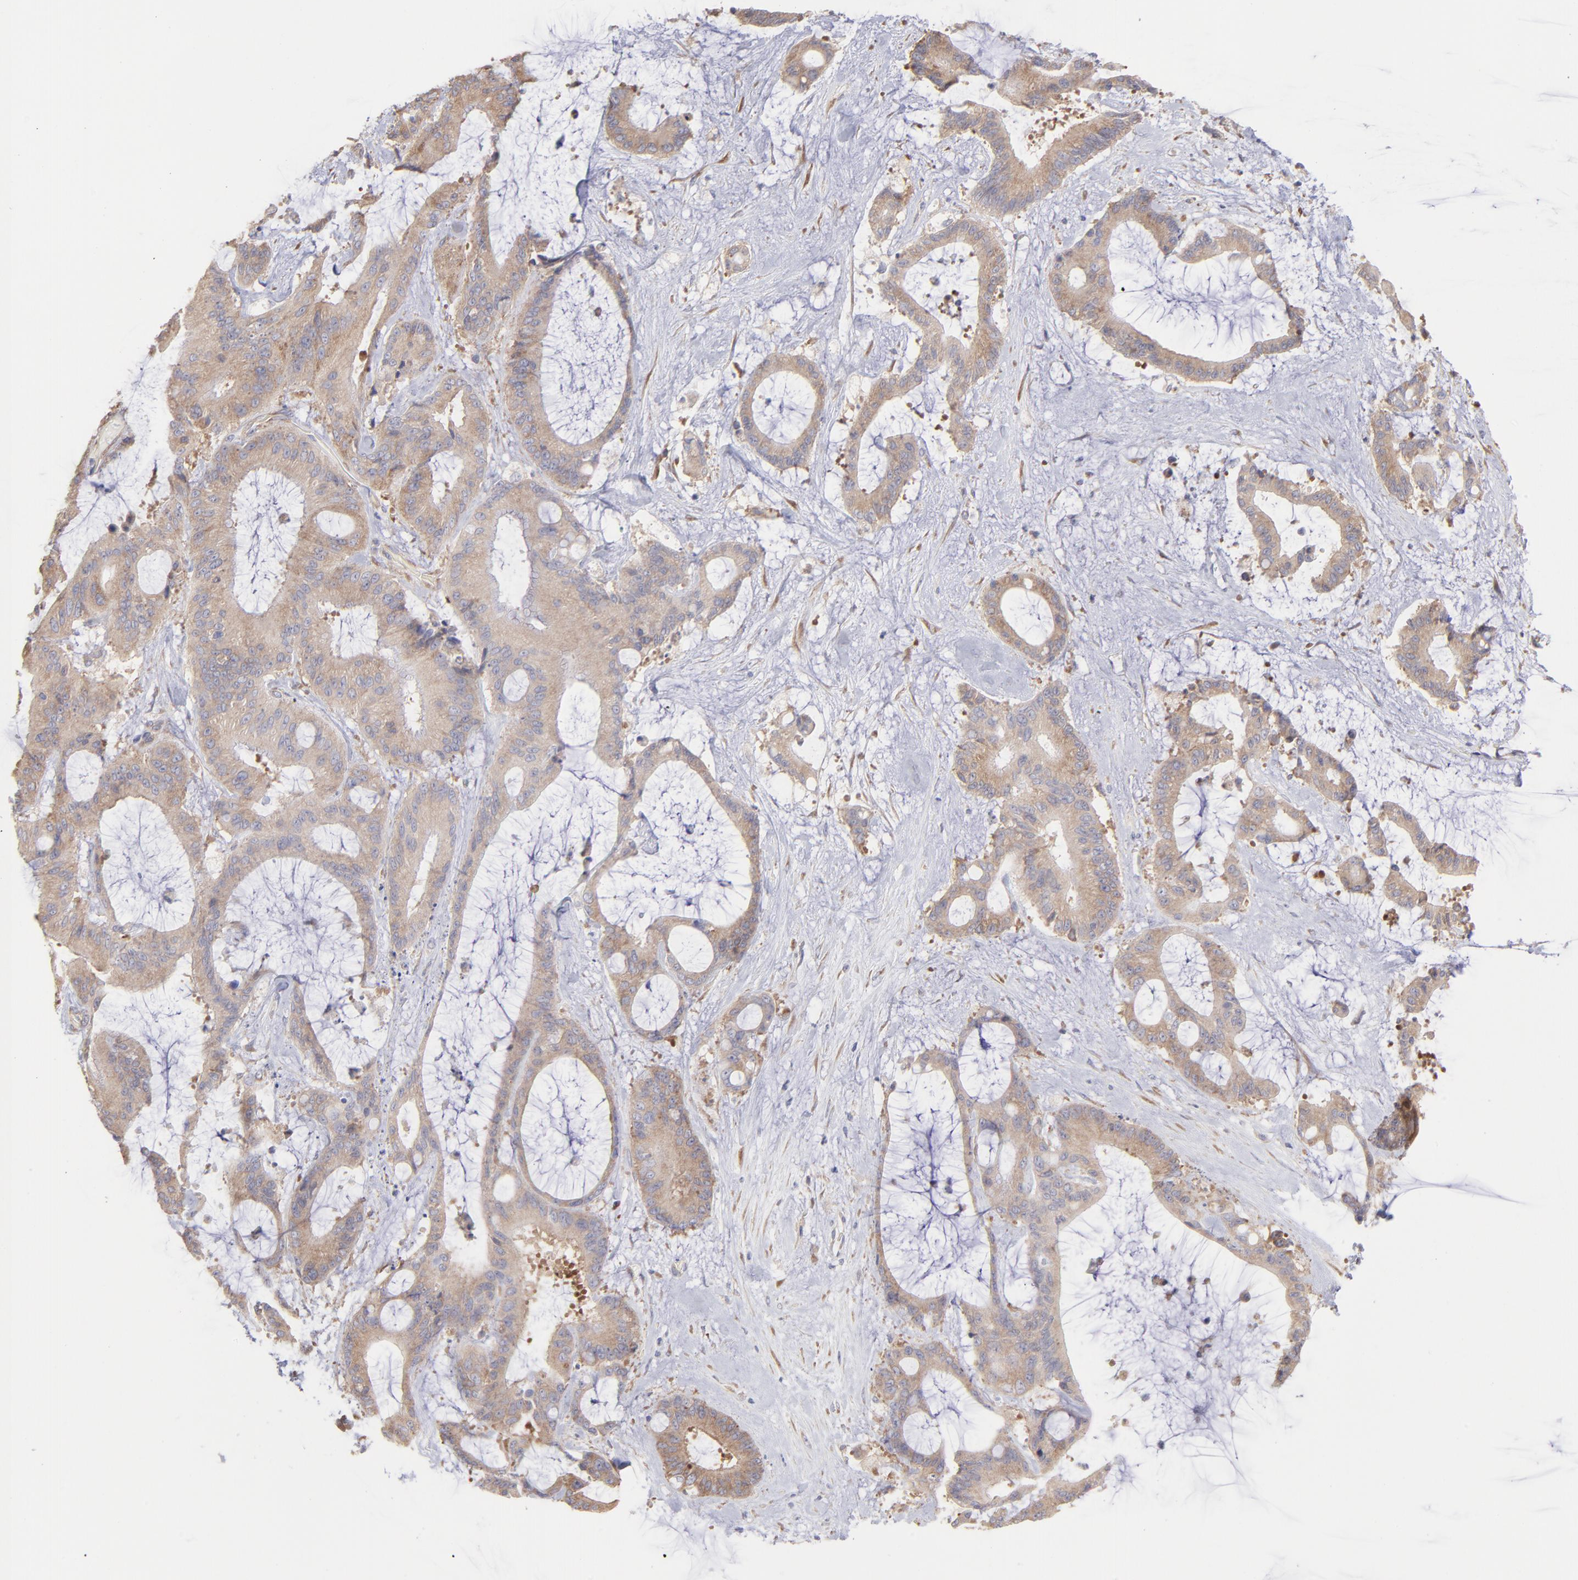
{"staining": {"intensity": "weak", "quantity": ">75%", "location": "cytoplasmic/membranous"}, "tissue": "liver cancer", "cell_type": "Tumor cells", "image_type": "cancer", "snomed": [{"axis": "morphology", "description": "Cholangiocarcinoma"}, {"axis": "topography", "description": "Liver"}], "caption": "High-magnification brightfield microscopy of cholangiocarcinoma (liver) stained with DAB (brown) and counterstained with hematoxylin (blue). tumor cells exhibit weak cytoplasmic/membranous expression is appreciated in approximately>75% of cells. (Stains: DAB in brown, nuclei in blue, Microscopy: brightfield microscopy at high magnification).", "gene": "RPLP0", "patient": {"sex": "female", "age": 73}}